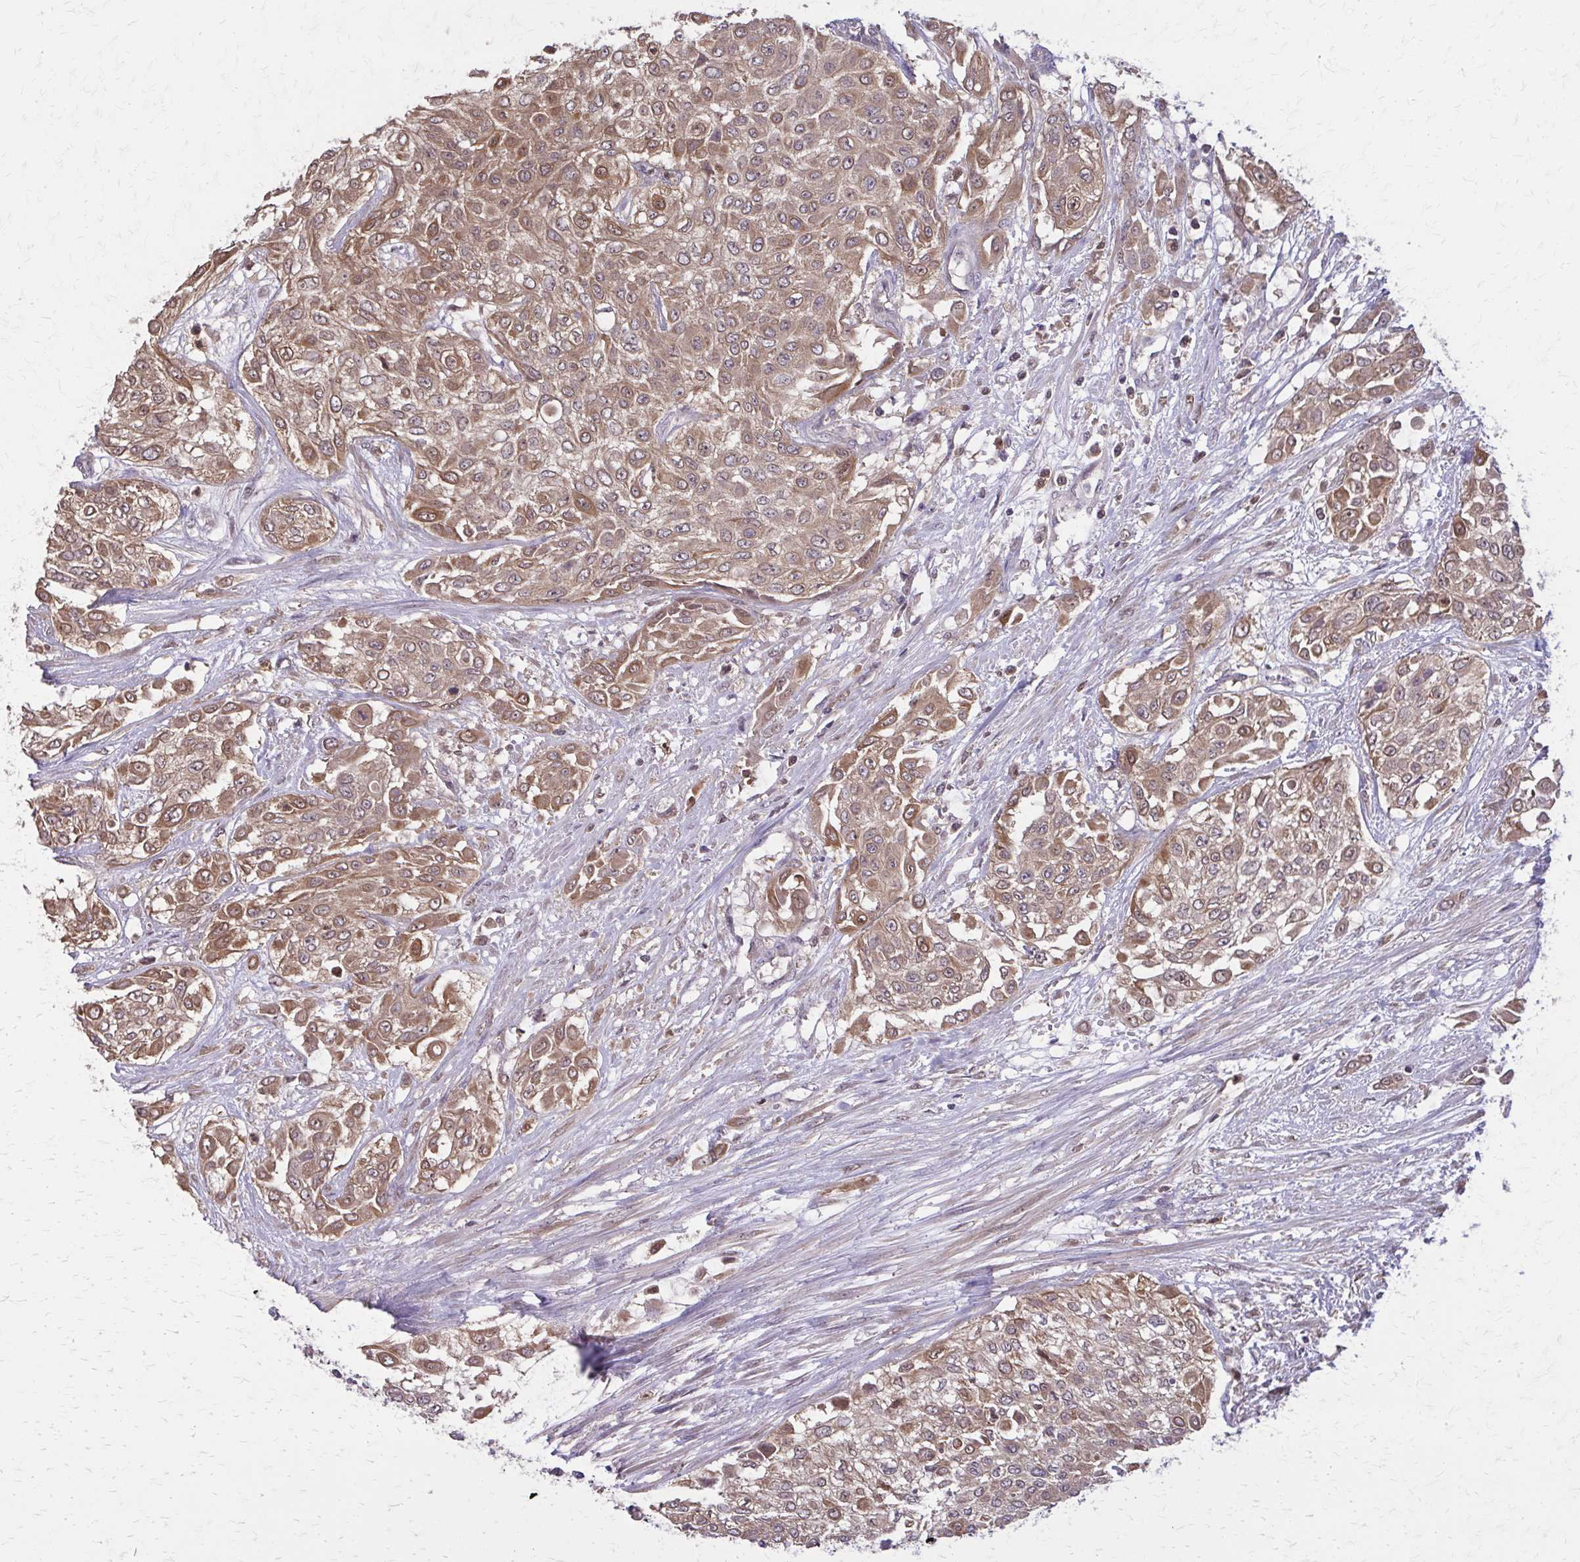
{"staining": {"intensity": "moderate", "quantity": ">75%", "location": "cytoplasmic/membranous"}, "tissue": "urothelial cancer", "cell_type": "Tumor cells", "image_type": "cancer", "snomed": [{"axis": "morphology", "description": "Urothelial carcinoma, High grade"}, {"axis": "topography", "description": "Urinary bladder"}], "caption": "Urothelial cancer stained with immunohistochemistry displays moderate cytoplasmic/membranous staining in about >75% of tumor cells.", "gene": "NRBF2", "patient": {"sex": "male", "age": 57}}